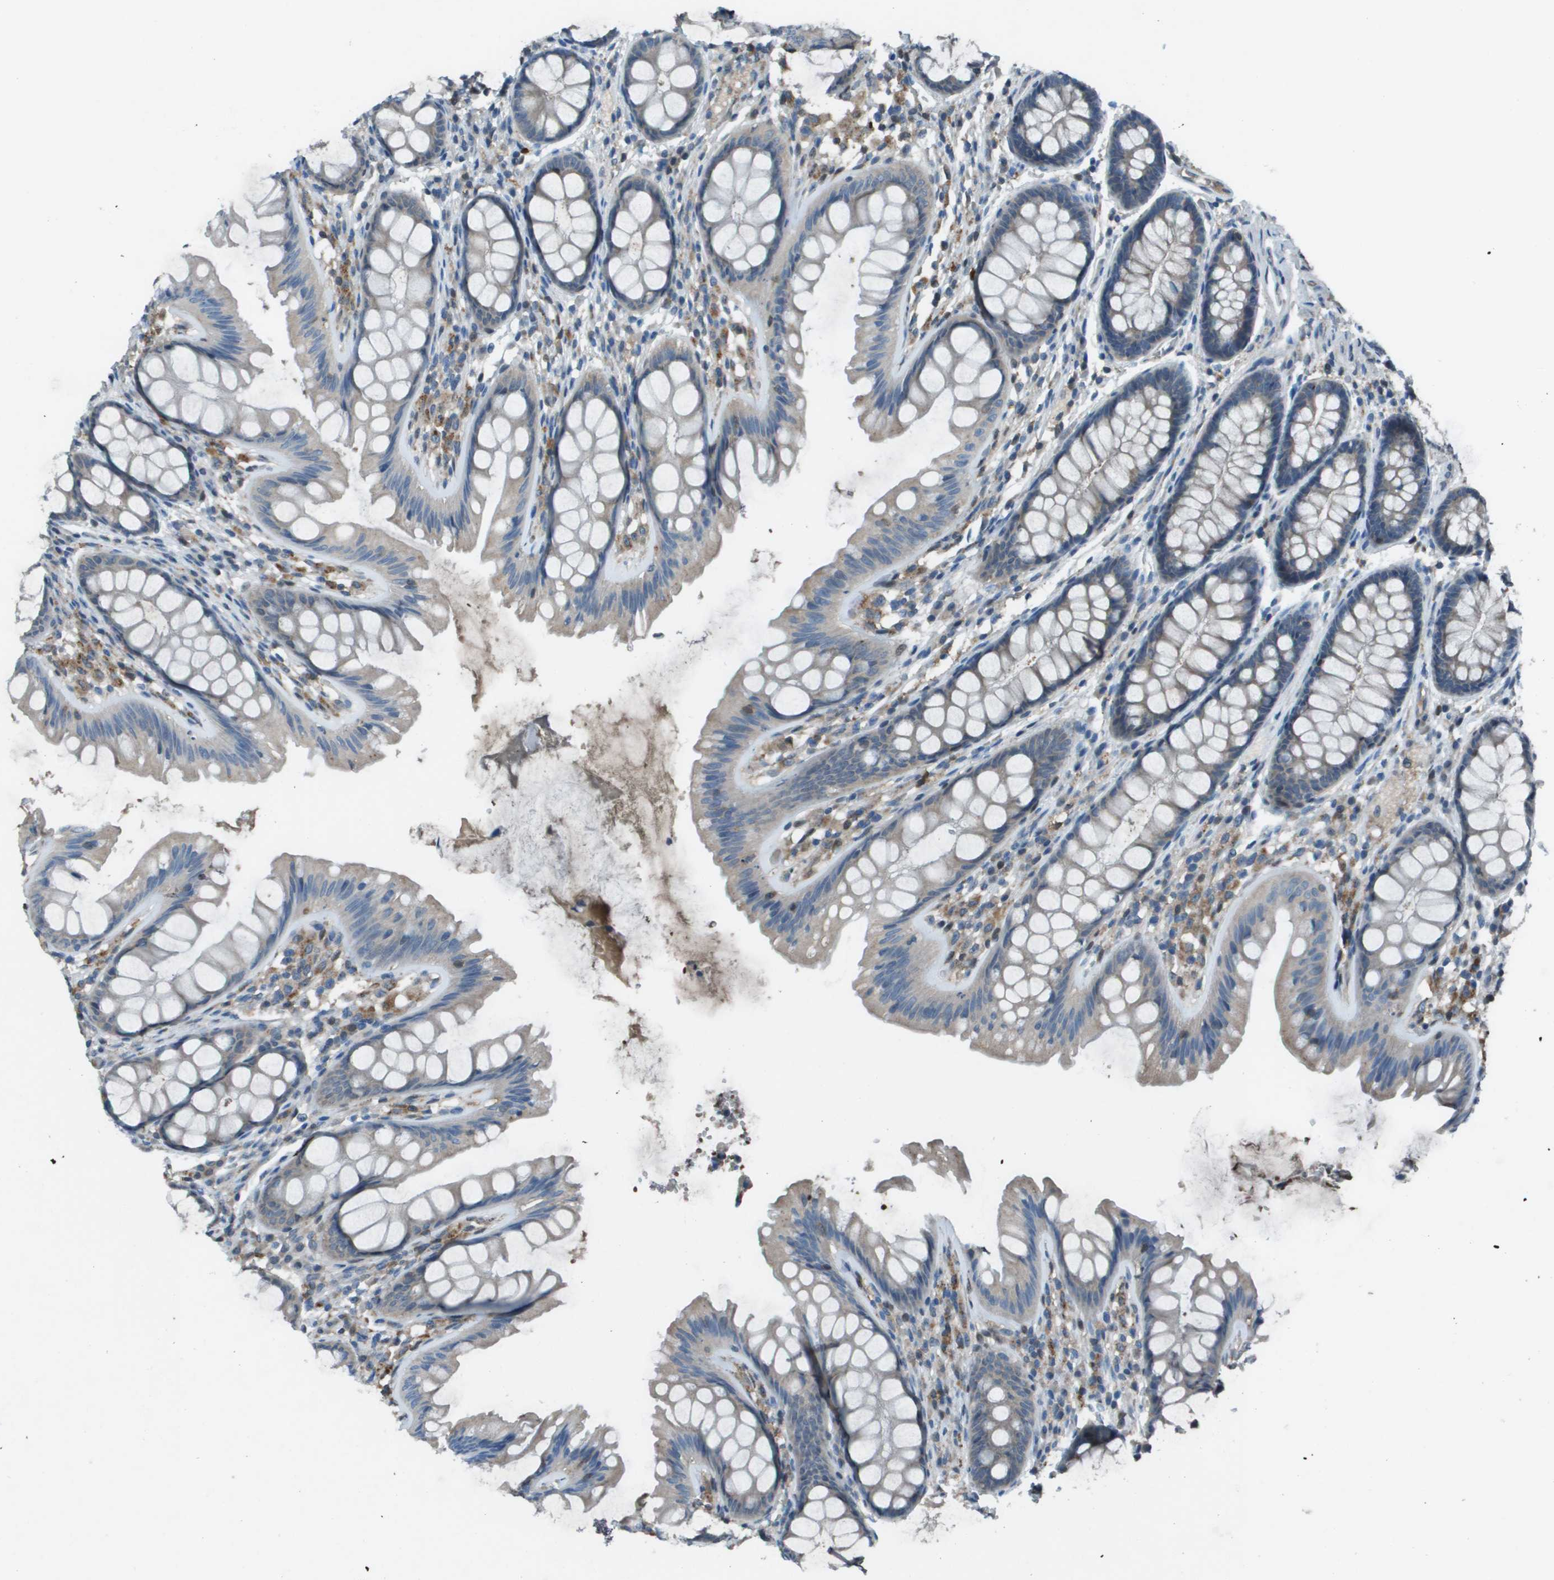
{"staining": {"intensity": "negative", "quantity": "none", "location": "none"}, "tissue": "colon", "cell_type": "Endothelial cells", "image_type": "normal", "snomed": [{"axis": "morphology", "description": "Normal tissue, NOS"}, {"axis": "topography", "description": "Colon"}], "caption": "Endothelial cells are negative for brown protein staining in unremarkable colon. (DAB immunohistochemistry with hematoxylin counter stain).", "gene": "CAMK4", "patient": {"sex": "female", "age": 56}}